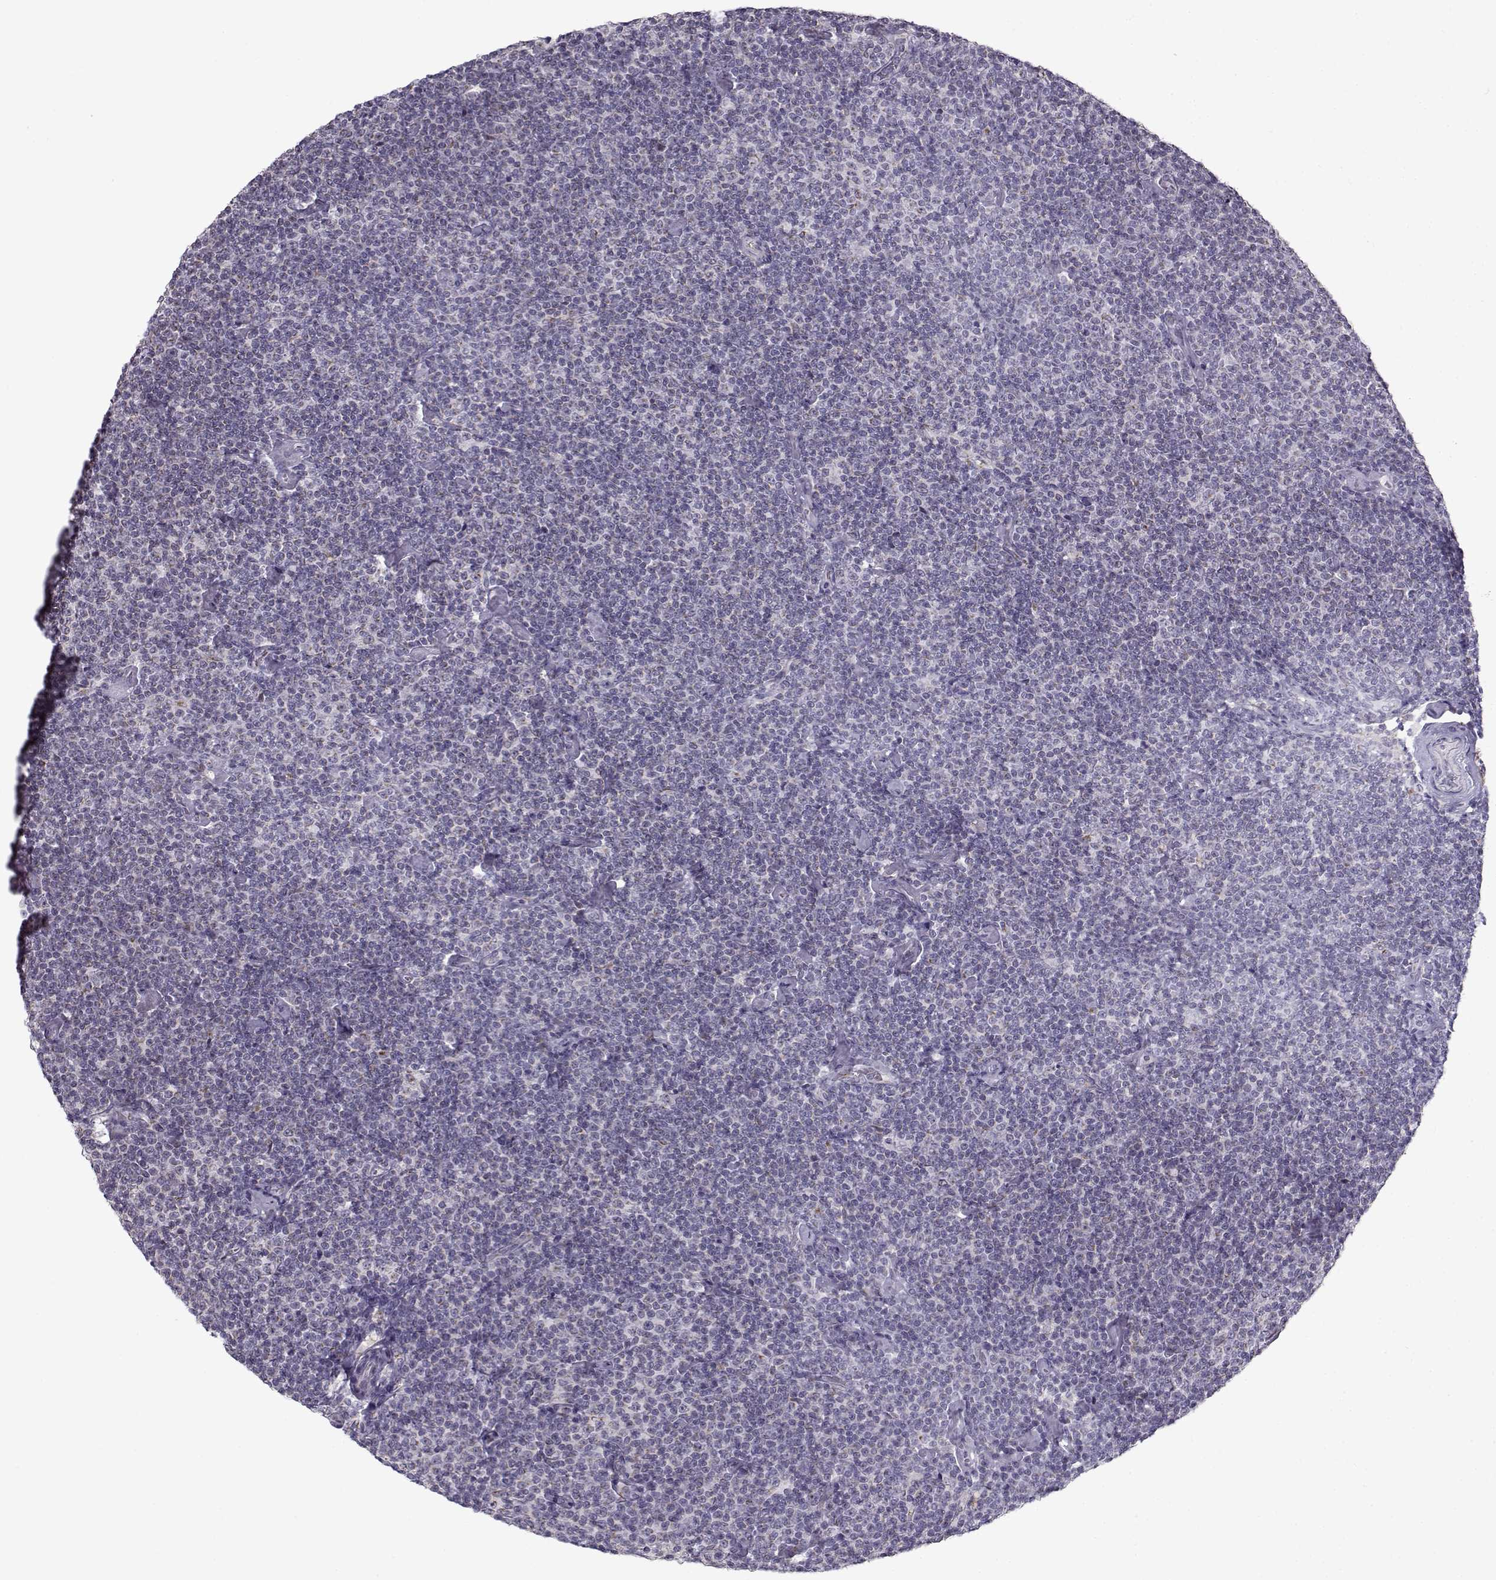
{"staining": {"intensity": "negative", "quantity": "none", "location": "none"}, "tissue": "lymphoma", "cell_type": "Tumor cells", "image_type": "cancer", "snomed": [{"axis": "morphology", "description": "Malignant lymphoma, non-Hodgkin's type, Low grade"}, {"axis": "topography", "description": "Lymph node"}], "caption": "The micrograph reveals no staining of tumor cells in malignant lymphoma, non-Hodgkin's type (low-grade). (Stains: DAB immunohistochemistry with hematoxylin counter stain, Microscopy: brightfield microscopy at high magnification).", "gene": "SLC4A5", "patient": {"sex": "male", "age": 81}}